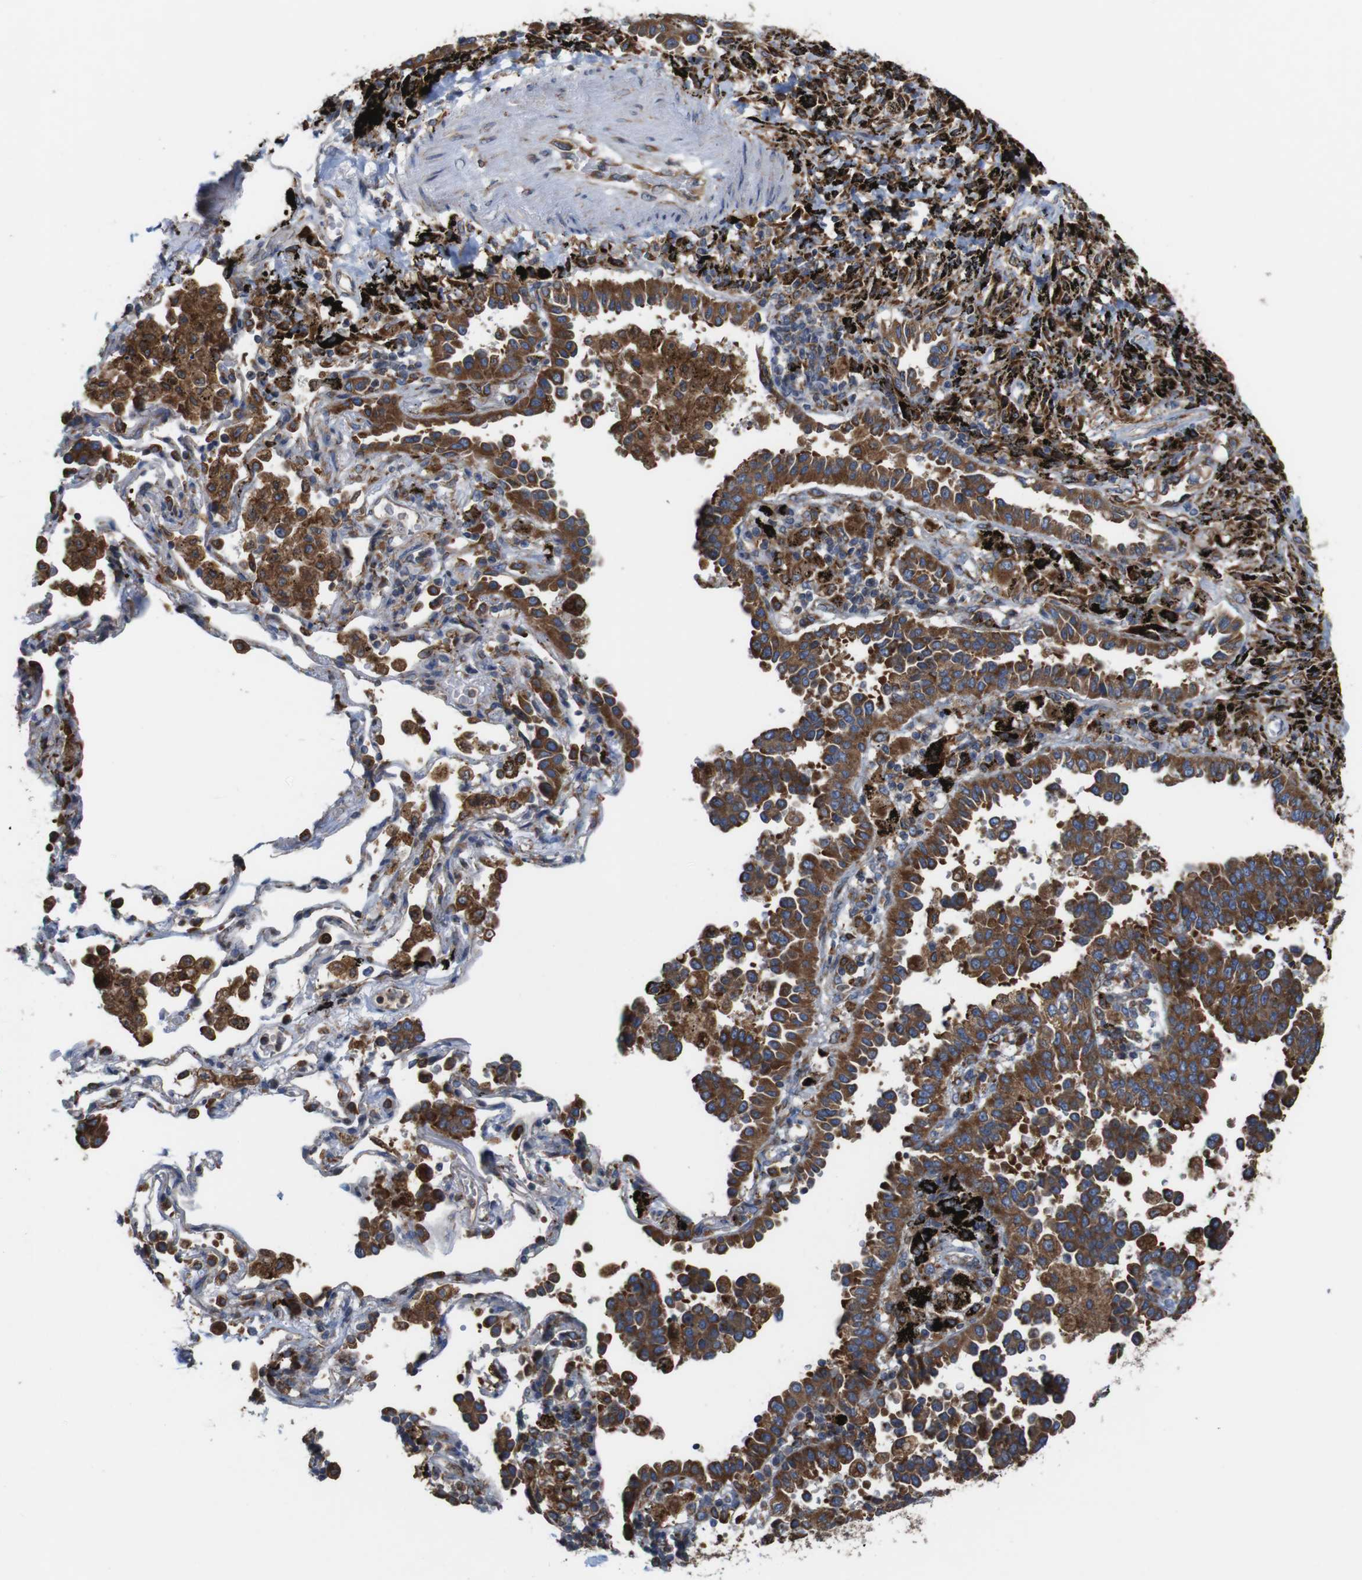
{"staining": {"intensity": "moderate", "quantity": ">75%", "location": "cytoplasmic/membranous"}, "tissue": "lung cancer", "cell_type": "Tumor cells", "image_type": "cancer", "snomed": [{"axis": "morphology", "description": "Normal tissue, NOS"}, {"axis": "morphology", "description": "Adenocarcinoma, NOS"}, {"axis": "topography", "description": "Lung"}], "caption": "IHC (DAB (3,3'-diaminobenzidine)) staining of lung adenocarcinoma shows moderate cytoplasmic/membranous protein staining in about >75% of tumor cells.", "gene": "UGGT1", "patient": {"sex": "male", "age": 59}}